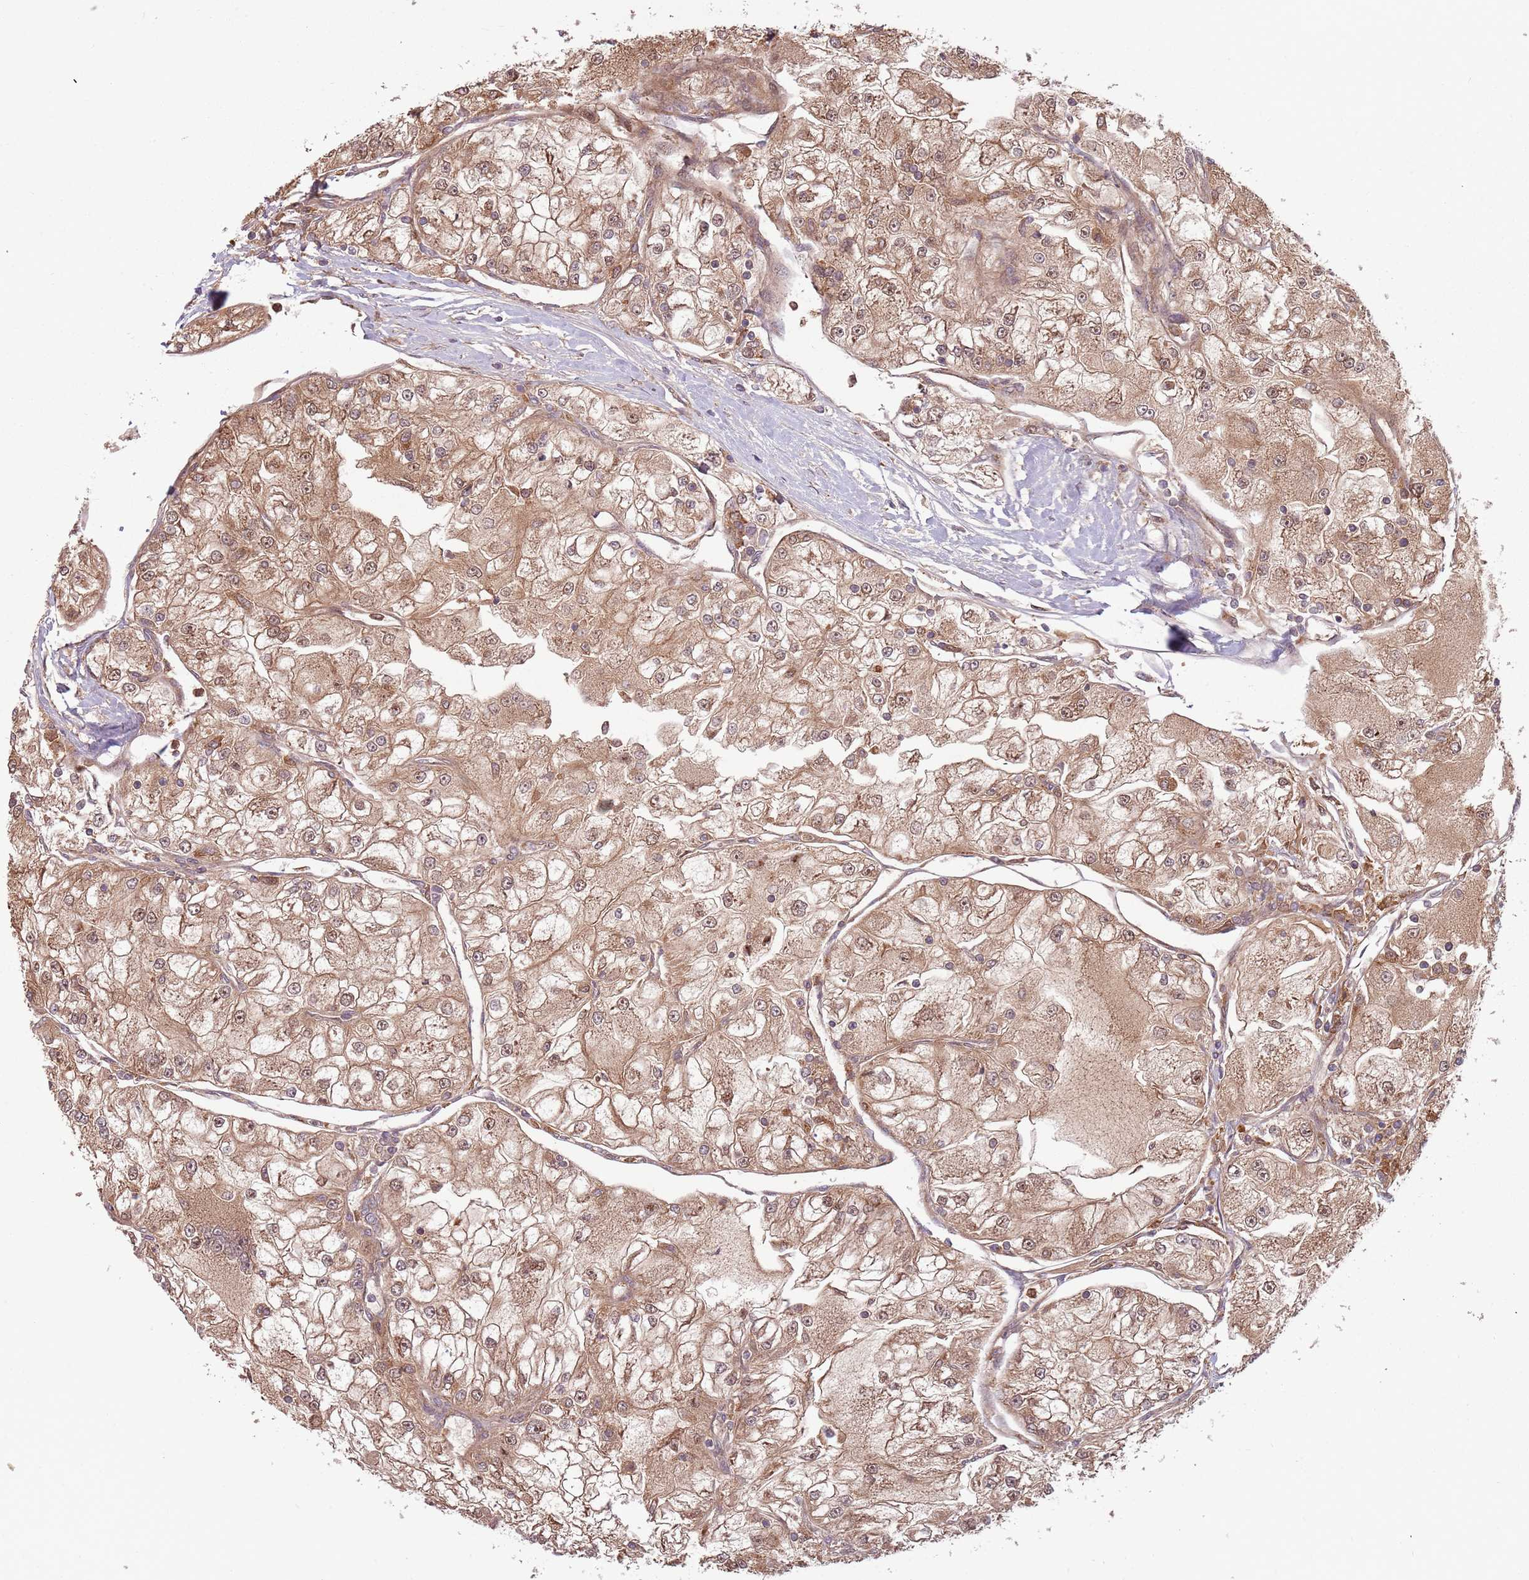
{"staining": {"intensity": "moderate", "quantity": ">75%", "location": "cytoplasmic/membranous,nuclear"}, "tissue": "renal cancer", "cell_type": "Tumor cells", "image_type": "cancer", "snomed": [{"axis": "morphology", "description": "Adenocarcinoma, NOS"}, {"axis": "topography", "description": "Kidney"}], "caption": "Protein expression analysis of renal cancer (adenocarcinoma) exhibits moderate cytoplasmic/membranous and nuclear staining in approximately >75% of tumor cells.", "gene": "NADK", "patient": {"sex": "female", "age": 72}}